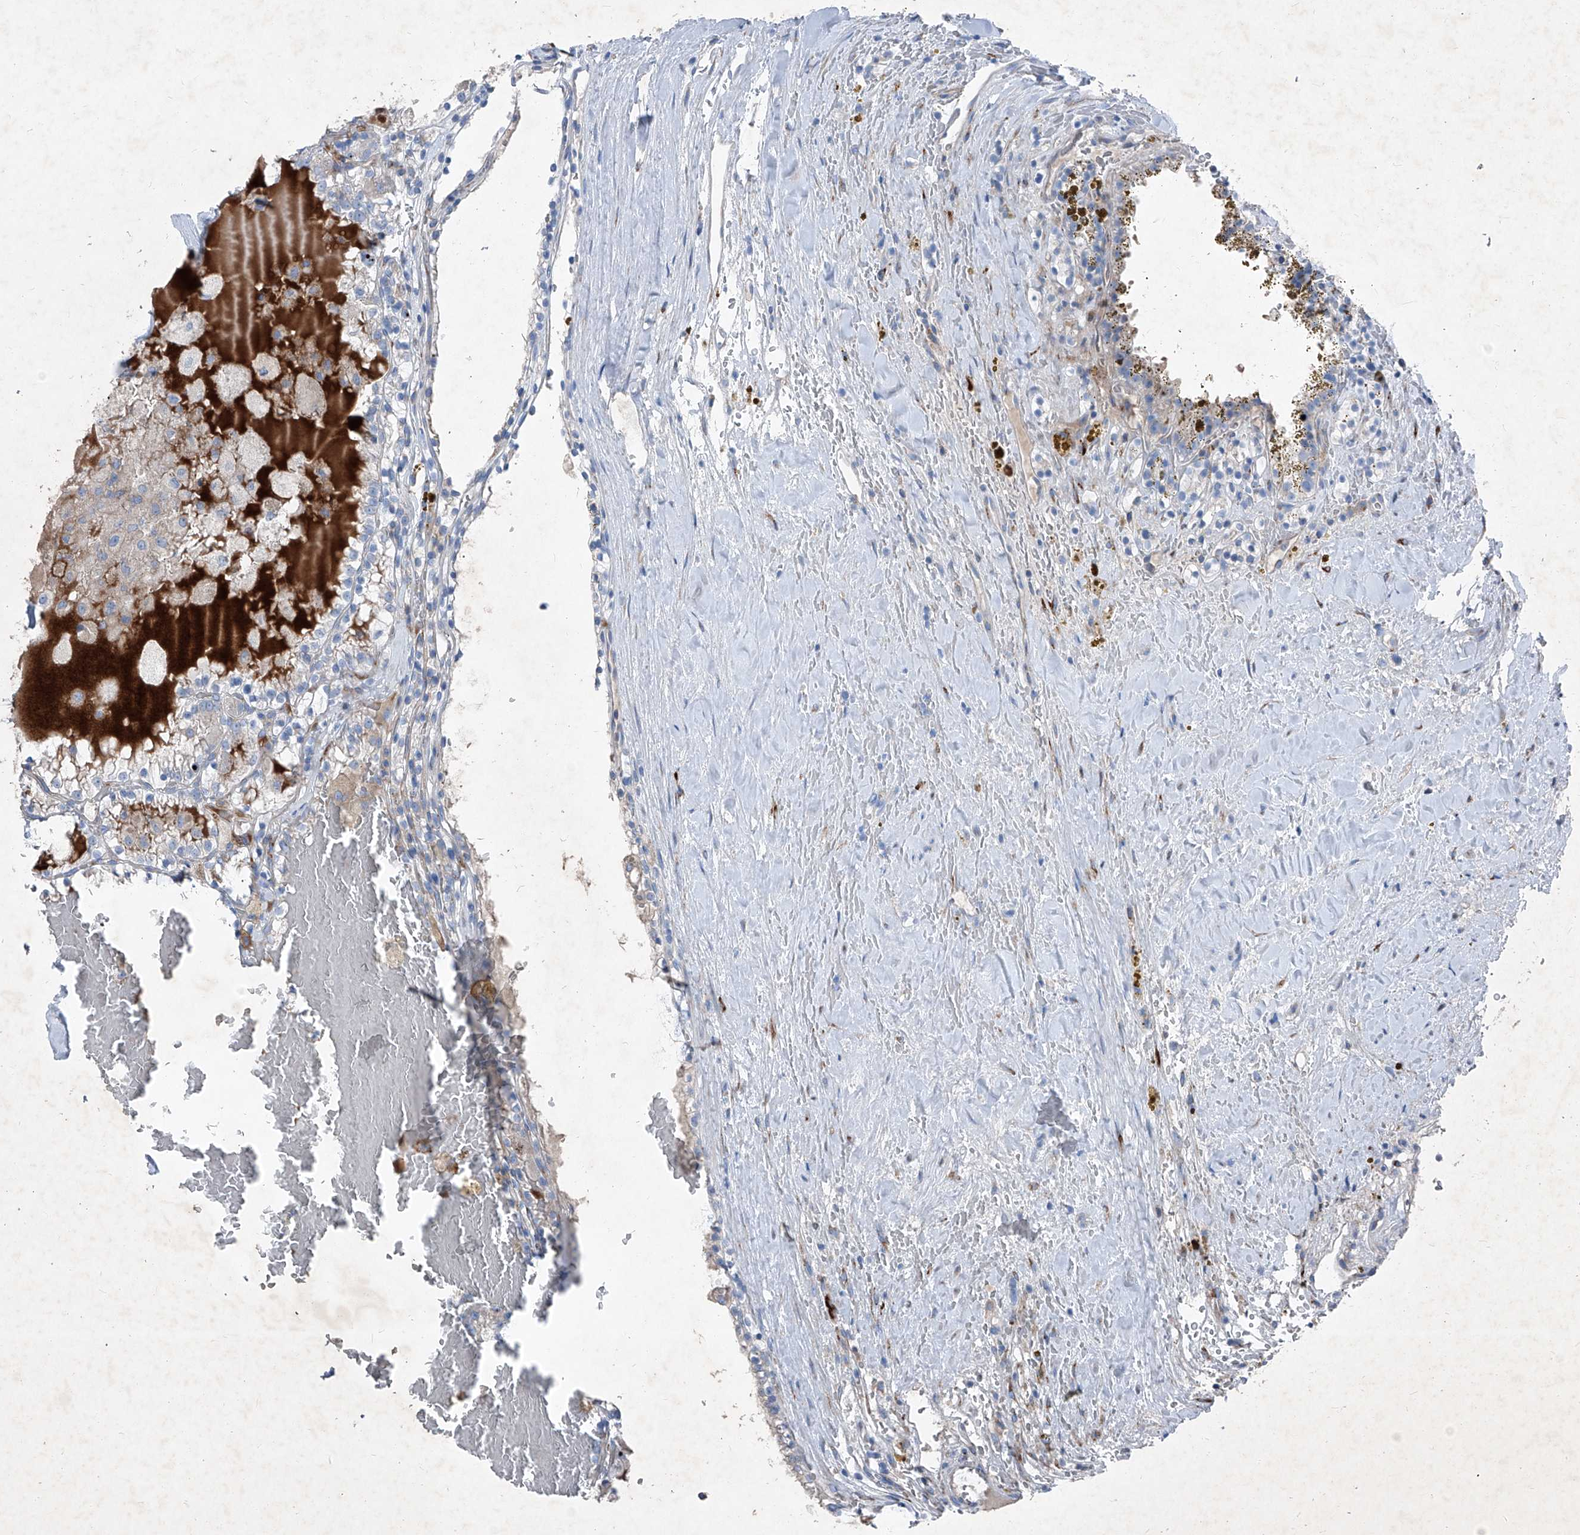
{"staining": {"intensity": "negative", "quantity": "none", "location": "none"}, "tissue": "renal cancer", "cell_type": "Tumor cells", "image_type": "cancer", "snomed": [{"axis": "morphology", "description": "Adenocarcinoma, NOS"}, {"axis": "topography", "description": "Kidney"}], "caption": "Histopathology image shows no protein staining in tumor cells of adenocarcinoma (renal) tissue. (Stains: DAB IHC with hematoxylin counter stain, Microscopy: brightfield microscopy at high magnification).", "gene": "IFI27", "patient": {"sex": "female", "age": 56}}